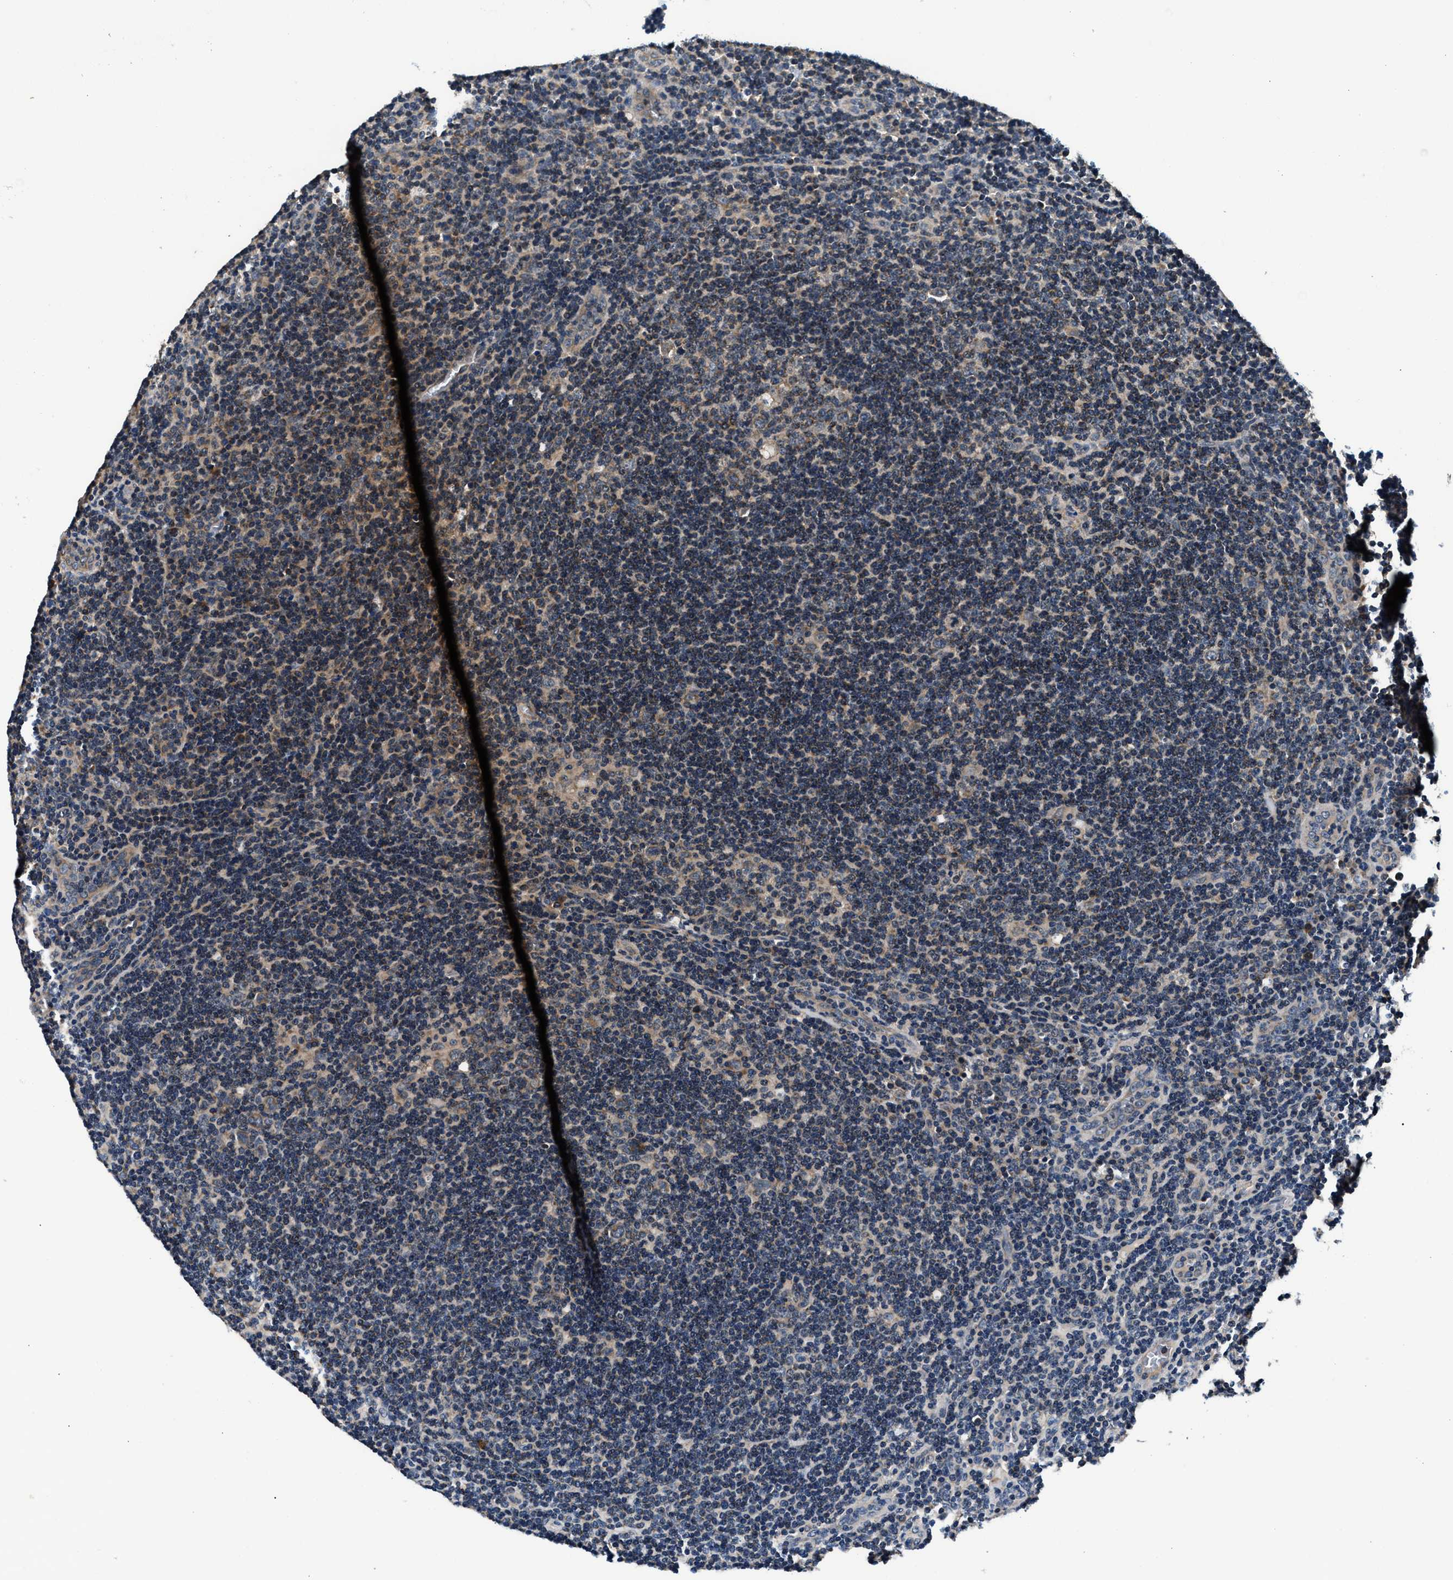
{"staining": {"intensity": "weak", "quantity": "25%-75%", "location": "cytoplasmic/membranous"}, "tissue": "lymphoma", "cell_type": "Tumor cells", "image_type": "cancer", "snomed": [{"axis": "morphology", "description": "Hodgkin's disease, NOS"}, {"axis": "topography", "description": "Lymph node"}], "caption": "Brown immunohistochemical staining in human lymphoma displays weak cytoplasmic/membranous expression in about 25%-75% of tumor cells.", "gene": "IMMT", "patient": {"sex": "female", "age": 57}}